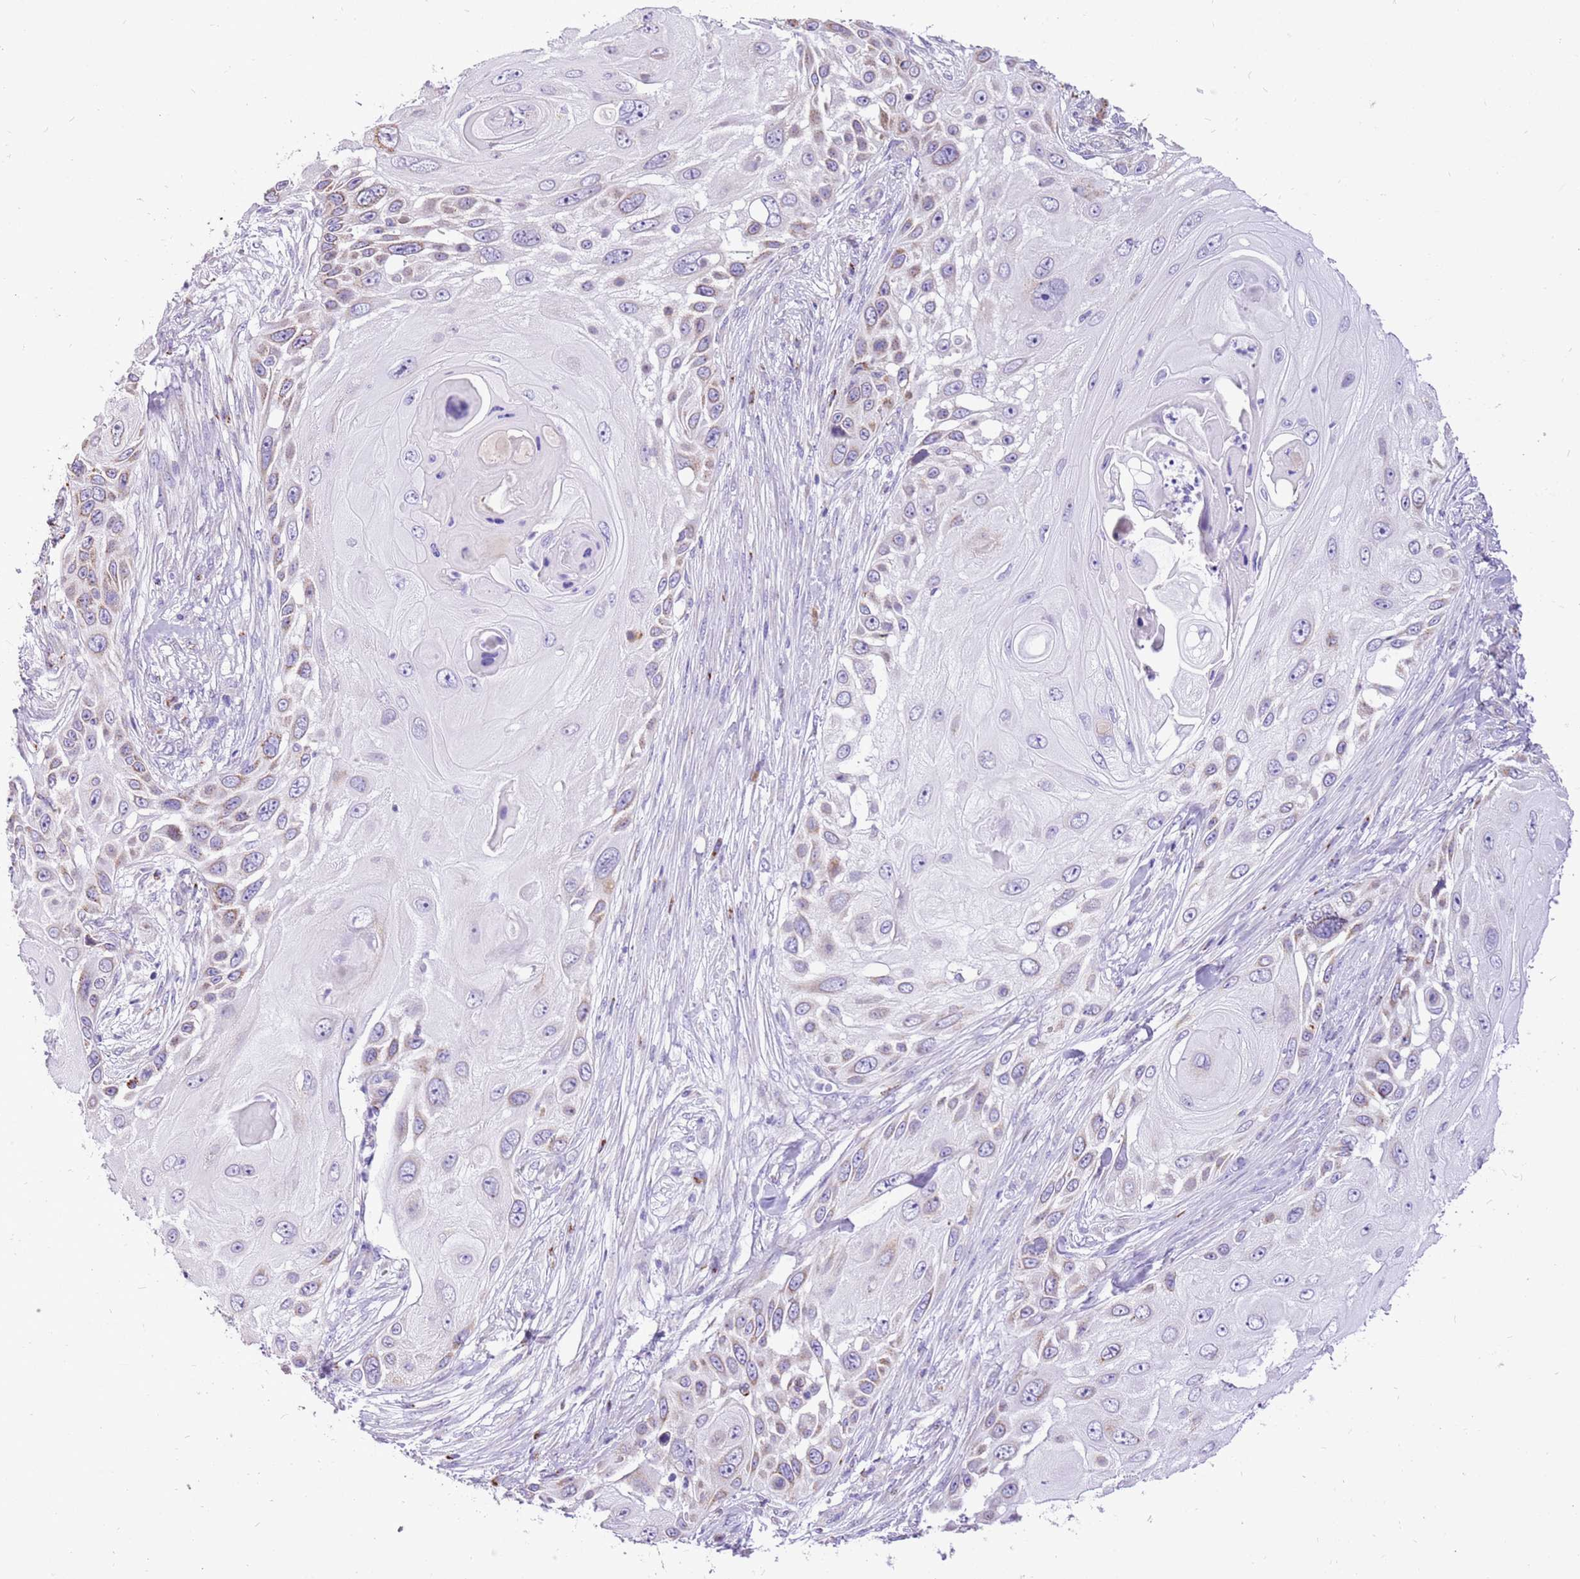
{"staining": {"intensity": "weak", "quantity": "<25%", "location": "cytoplasmic/membranous"}, "tissue": "skin cancer", "cell_type": "Tumor cells", "image_type": "cancer", "snomed": [{"axis": "morphology", "description": "Squamous cell carcinoma, NOS"}, {"axis": "topography", "description": "Skin"}], "caption": "Protein analysis of skin cancer demonstrates no significant positivity in tumor cells.", "gene": "COX17", "patient": {"sex": "female", "age": 44}}